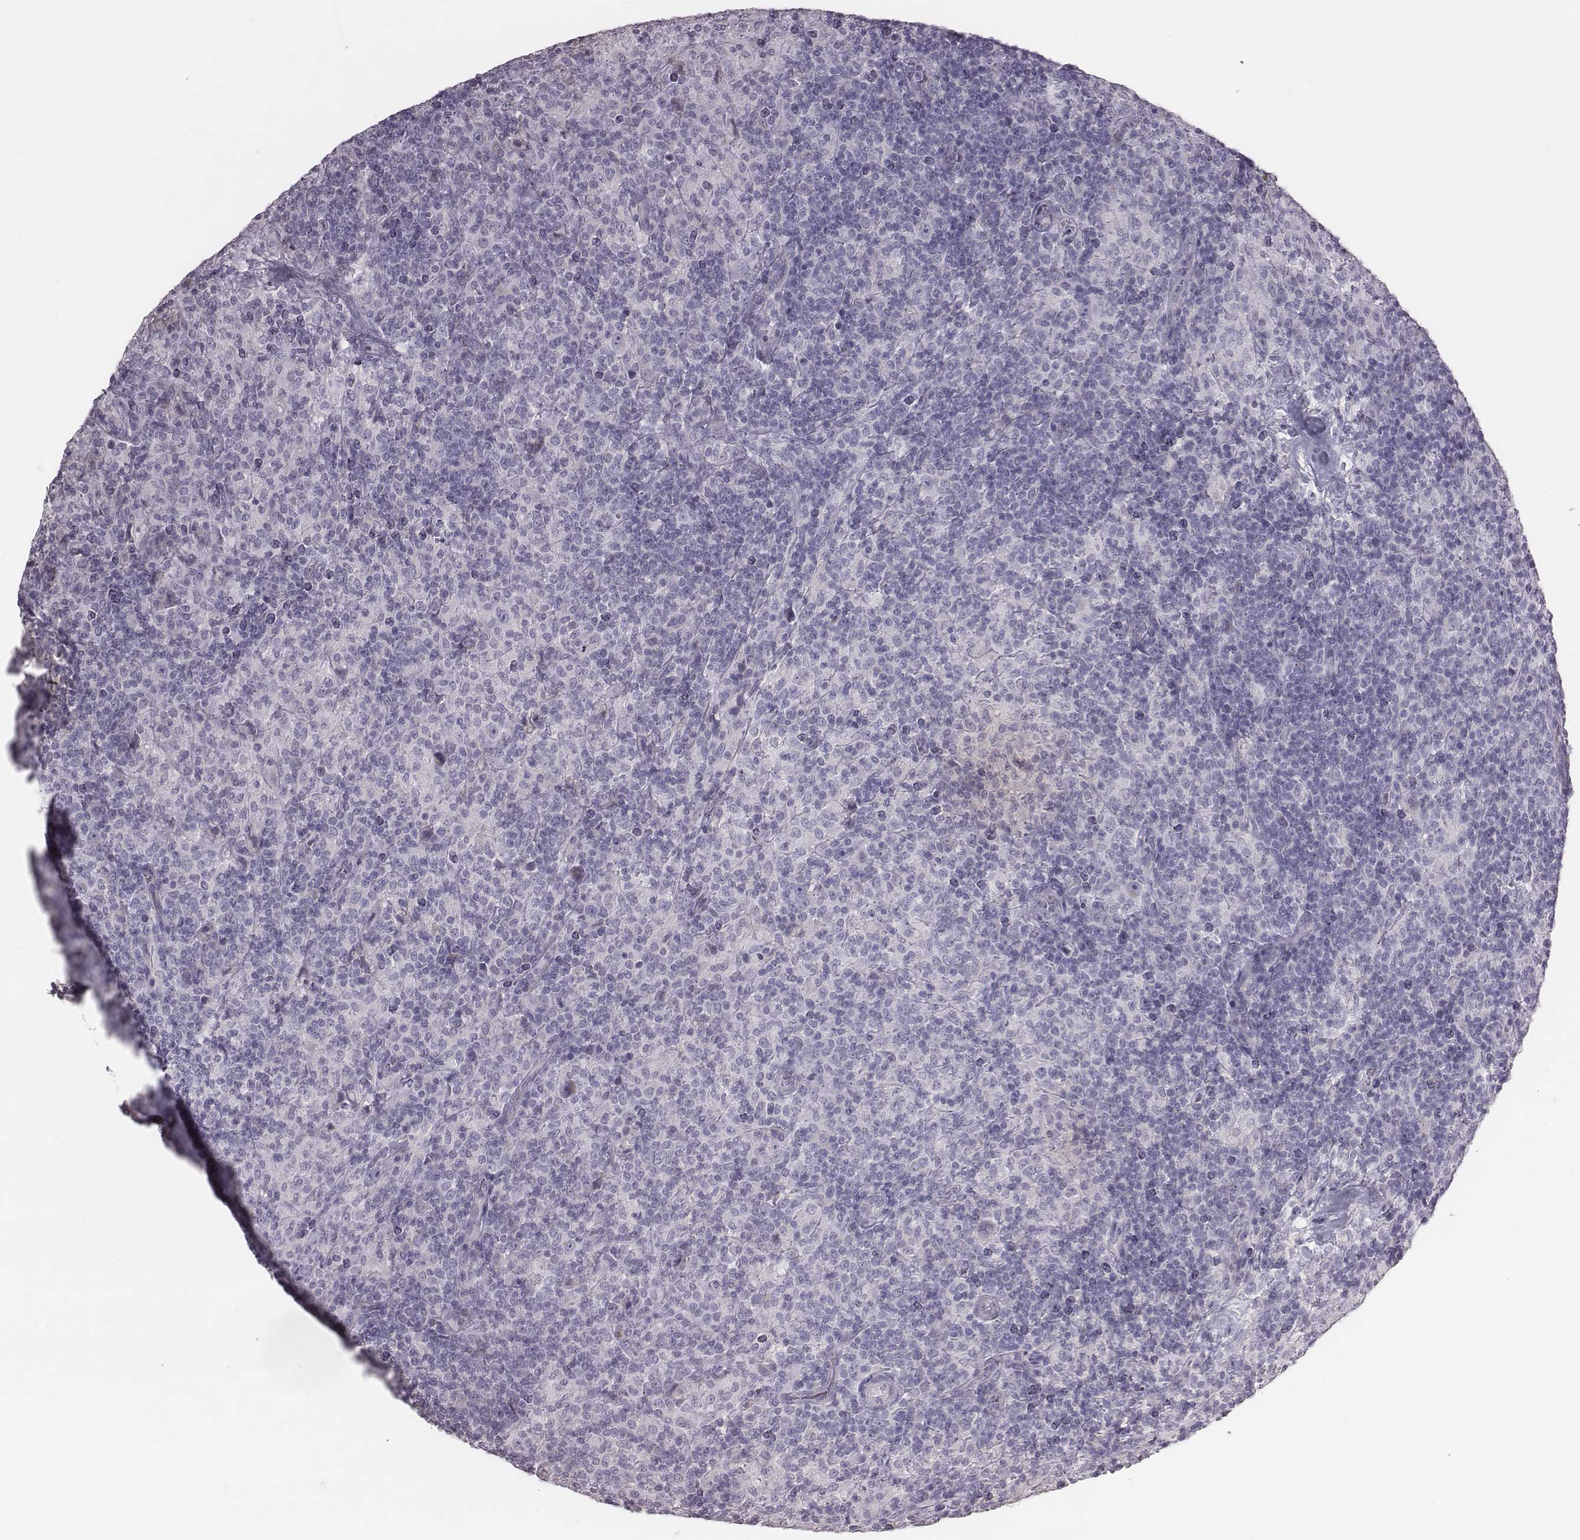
{"staining": {"intensity": "negative", "quantity": "none", "location": "none"}, "tissue": "lymphoma", "cell_type": "Tumor cells", "image_type": "cancer", "snomed": [{"axis": "morphology", "description": "Hodgkin's disease, NOS"}, {"axis": "topography", "description": "Lymph node"}], "caption": "IHC histopathology image of Hodgkin's disease stained for a protein (brown), which exhibits no staining in tumor cells.", "gene": "C6orf58", "patient": {"sex": "male", "age": 70}}